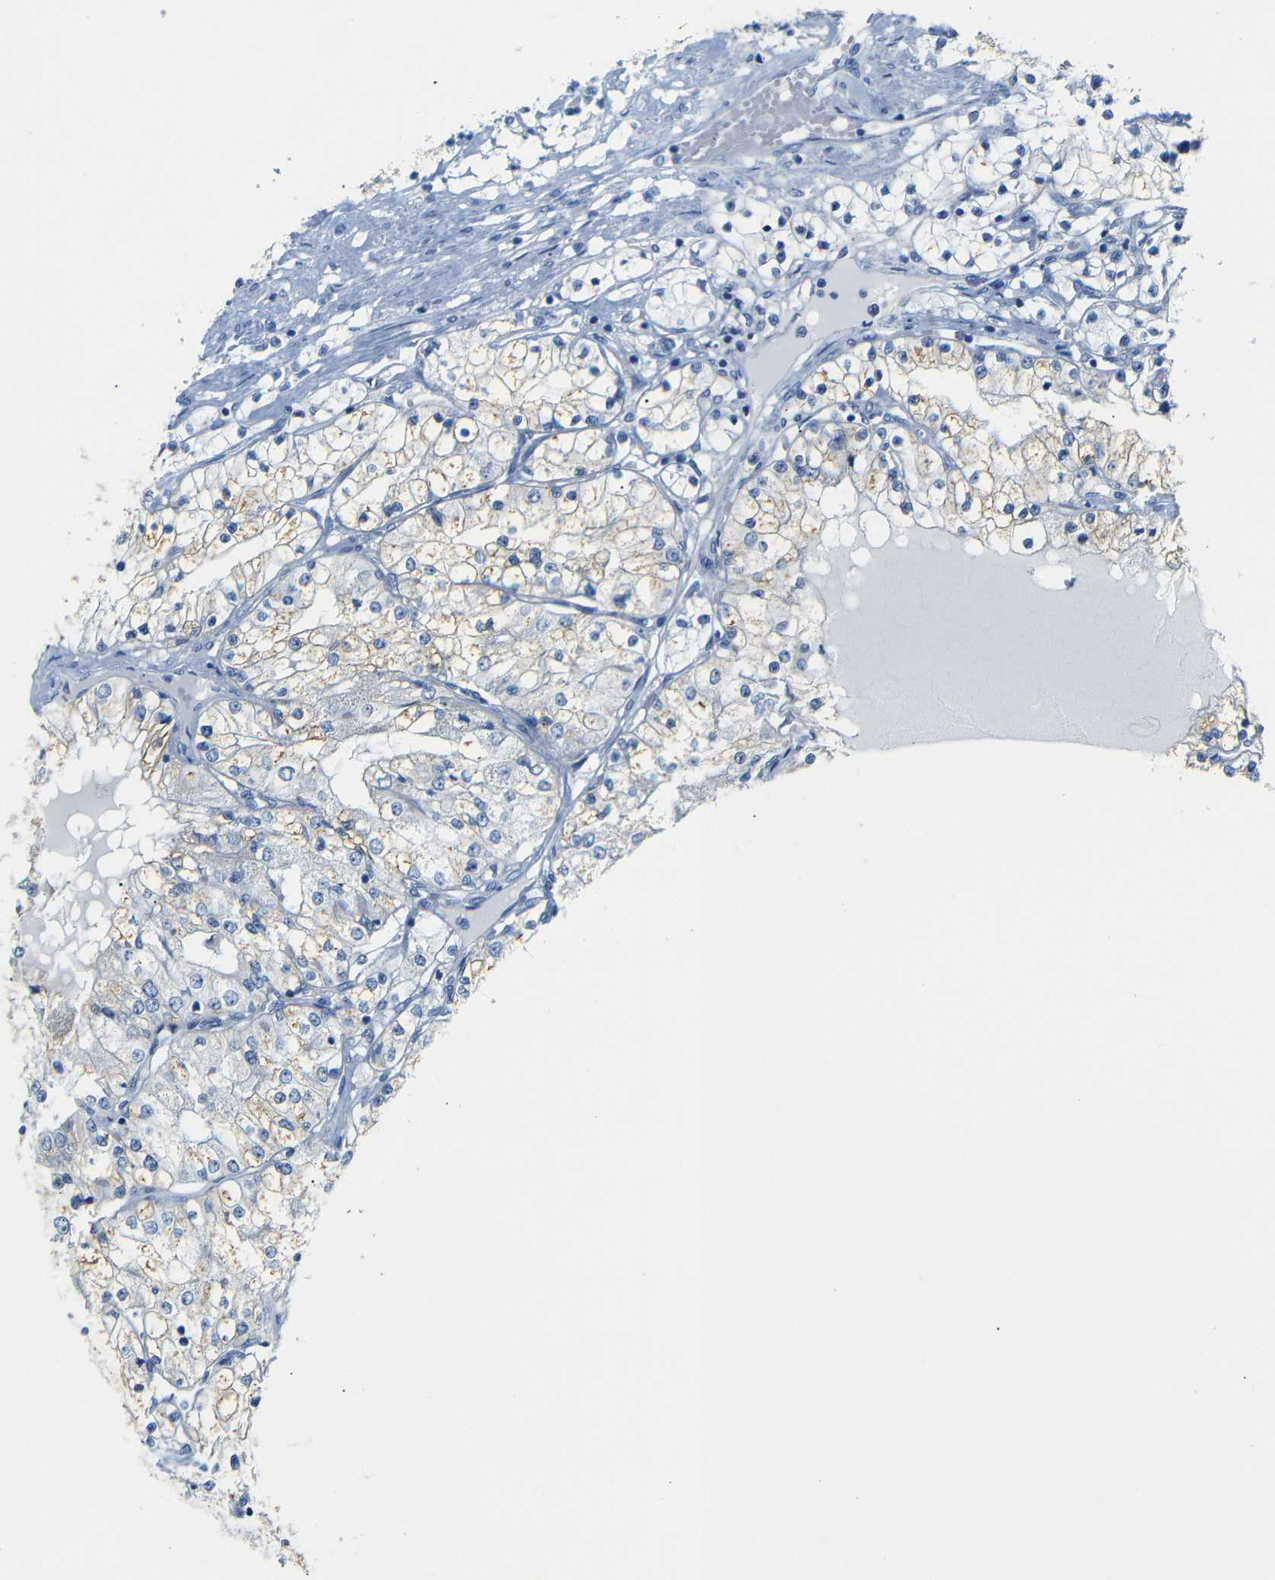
{"staining": {"intensity": "weak", "quantity": "25%-75%", "location": "cytoplasmic/membranous"}, "tissue": "renal cancer", "cell_type": "Tumor cells", "image_type": "cancer", "snomed": [{"axis": "morphology", "description": "Adenocarcinoma, NOS"}, {"axis": "topography", "description": "Kidney"}], "caption": "Human renal cancer stained with a brown dye reveals weak cytoplasmic/membranous positive positivity in about 25%-75% of tumor cells.", "gene": "FCRL1", "patient": {"sex": "male", "age": 68}}